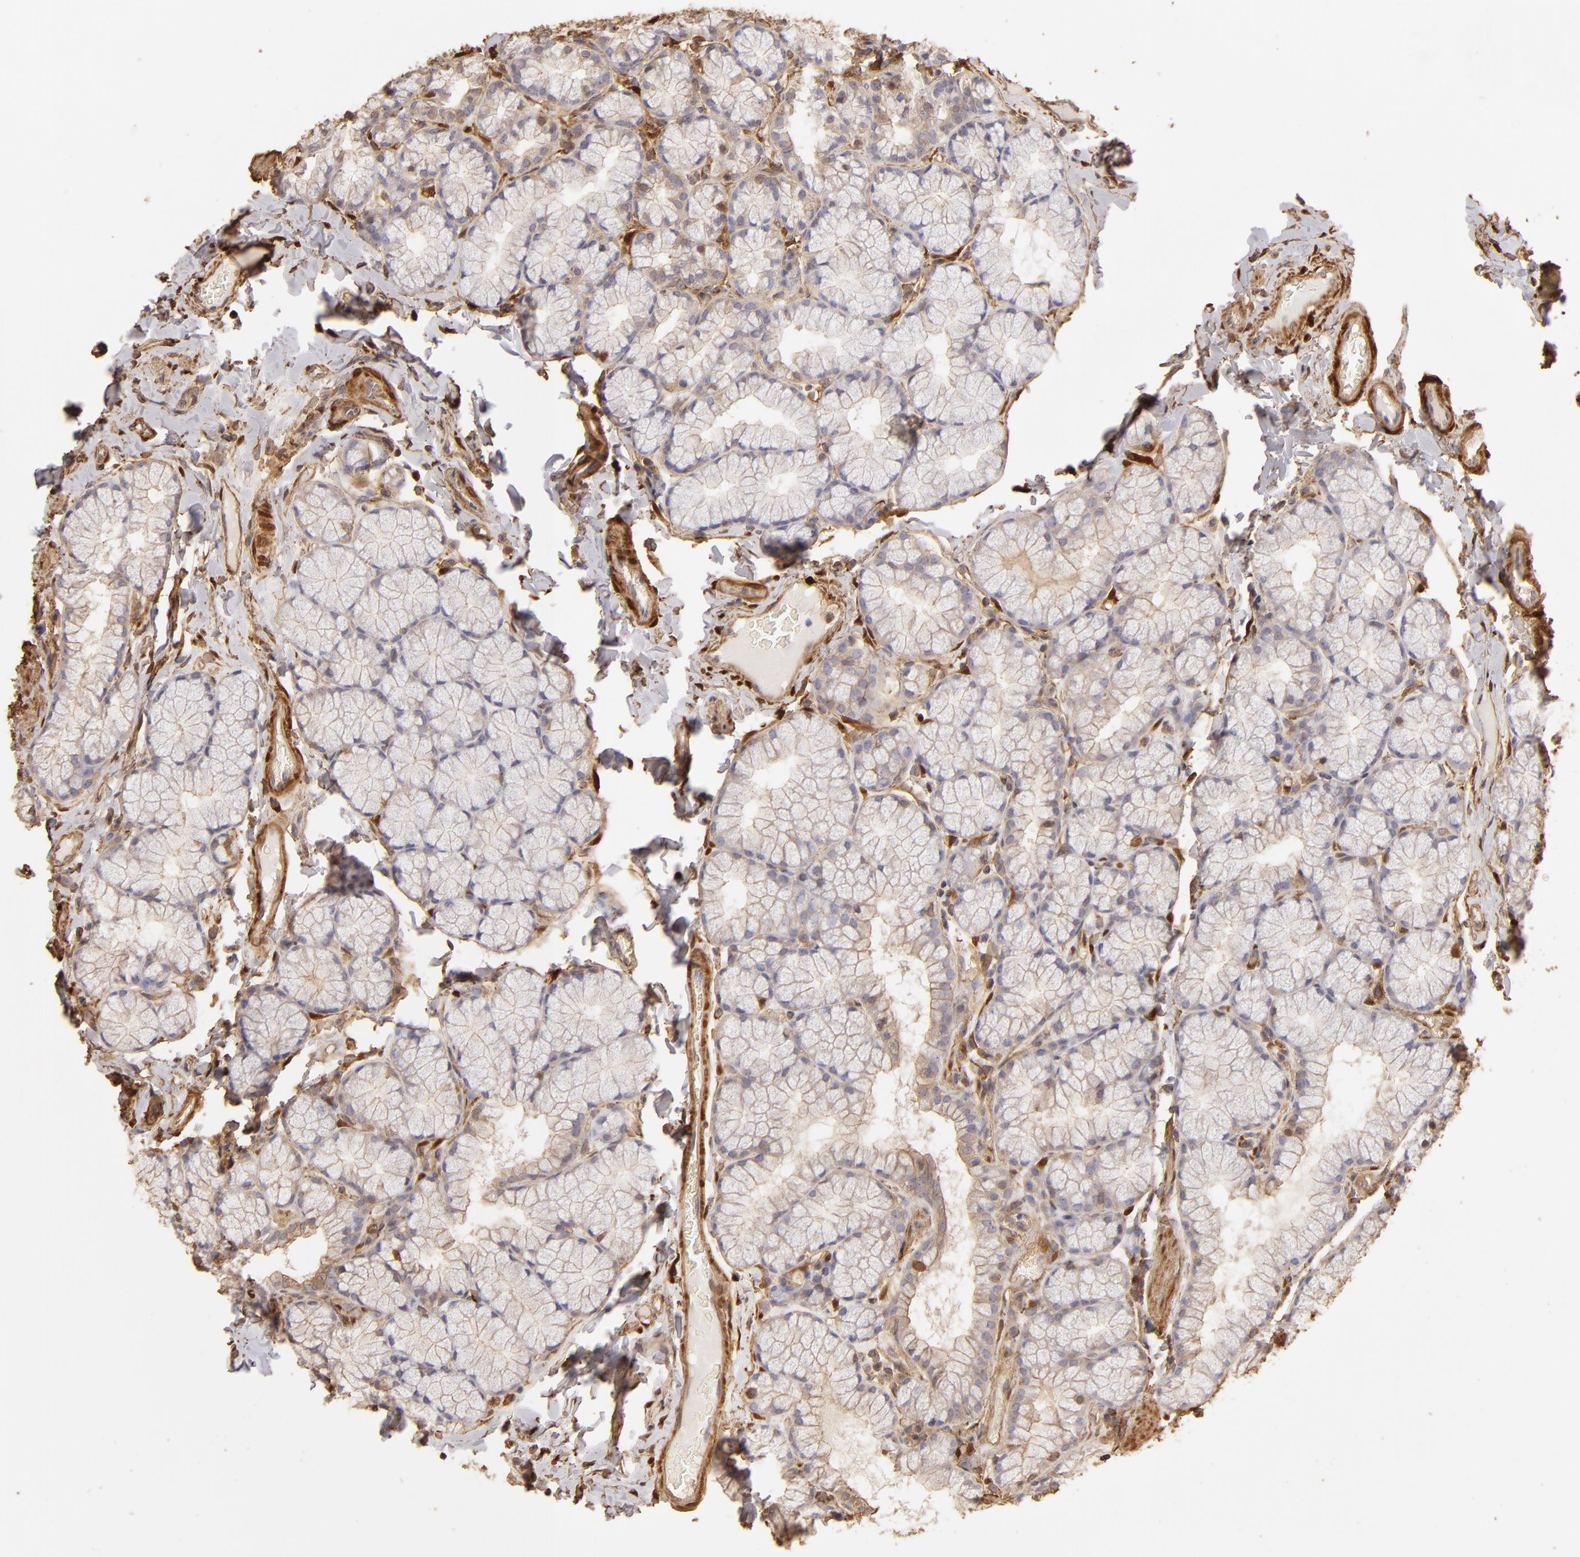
{"staining": {"intensity": "weak", "quantity": "25%-75%", "location": "cytoplasmic/membranous"}, "tissue": "duodenum", "cell_type": "Glandular cells", "image_type": "normal", "snomed": [{"axis": "morphology", "description": "Normal tissue, NOS"}, {"axis": "topography", "description": "Duodenum"}], "caption": "Unremarkable duodenum exhibits weak cytoplasmic/membranous staining in approximately 25%-75% of glandular cells.", "gene": "HSPB6", "patient": {"sex": "male", "age": 50}}